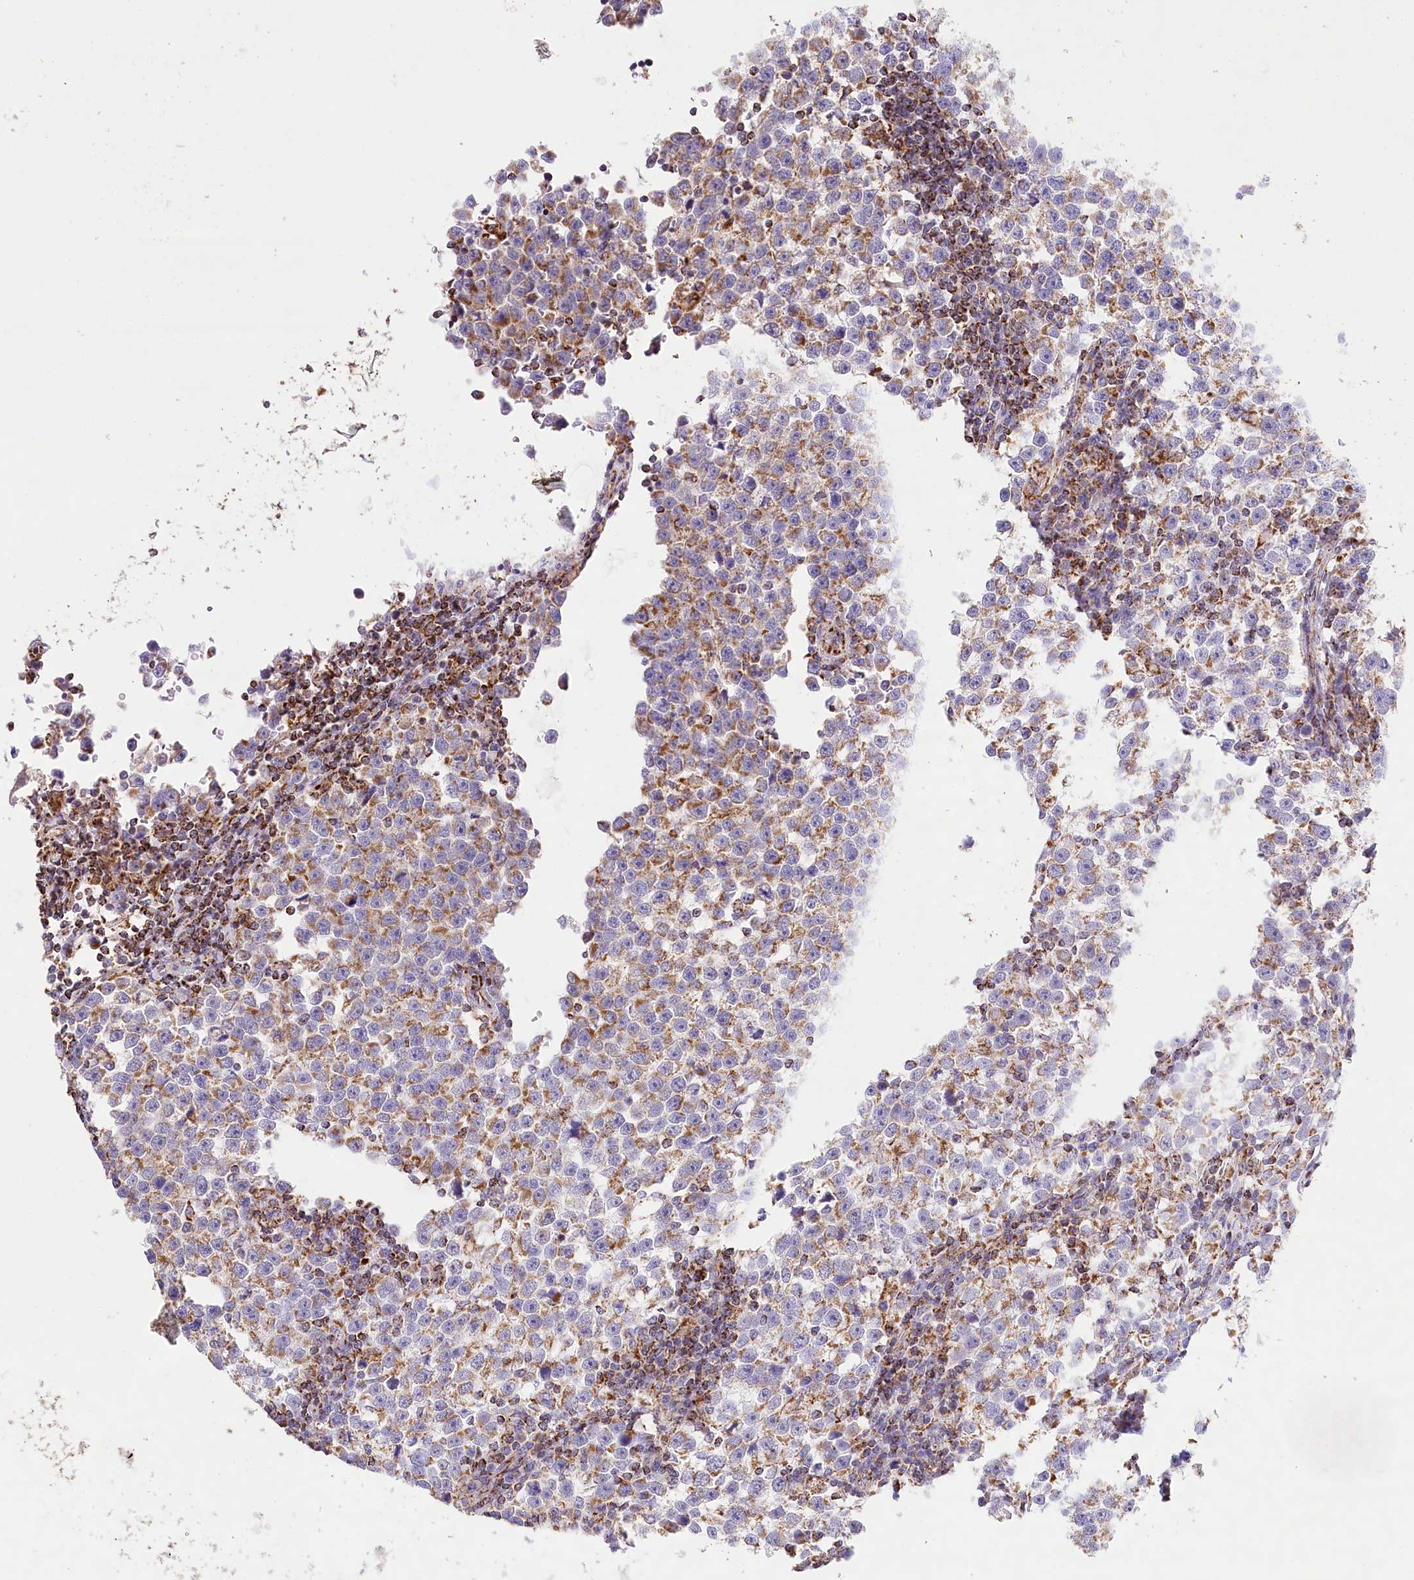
{"staining": {"intensity": "moderate", "quantity": ">75%", "location": "cytoplasmic/membranous"}, "tissue": "testis cancer", "cell_type": "Tumor cells", "image_type": "cancer", "snomed": [{"axis": "morphology", "description": "Normal tissue, NOS"}, {"axis": "morphology", "description": "Seminoma, NOS"}, {"axis": "topography", "description": "Testis"}], "caption": "Protein expression analysis of human seminoma (testis) reveals moderate cytoplasmic/membranous expression in approximately >75% of tumor cells. (DAB (3,3'-diaminobenzidine) IHC, brown staining for protein, blue staining for nuclei).", "gene": "LSS", "patient": {"sex": "male", "age": 43}}